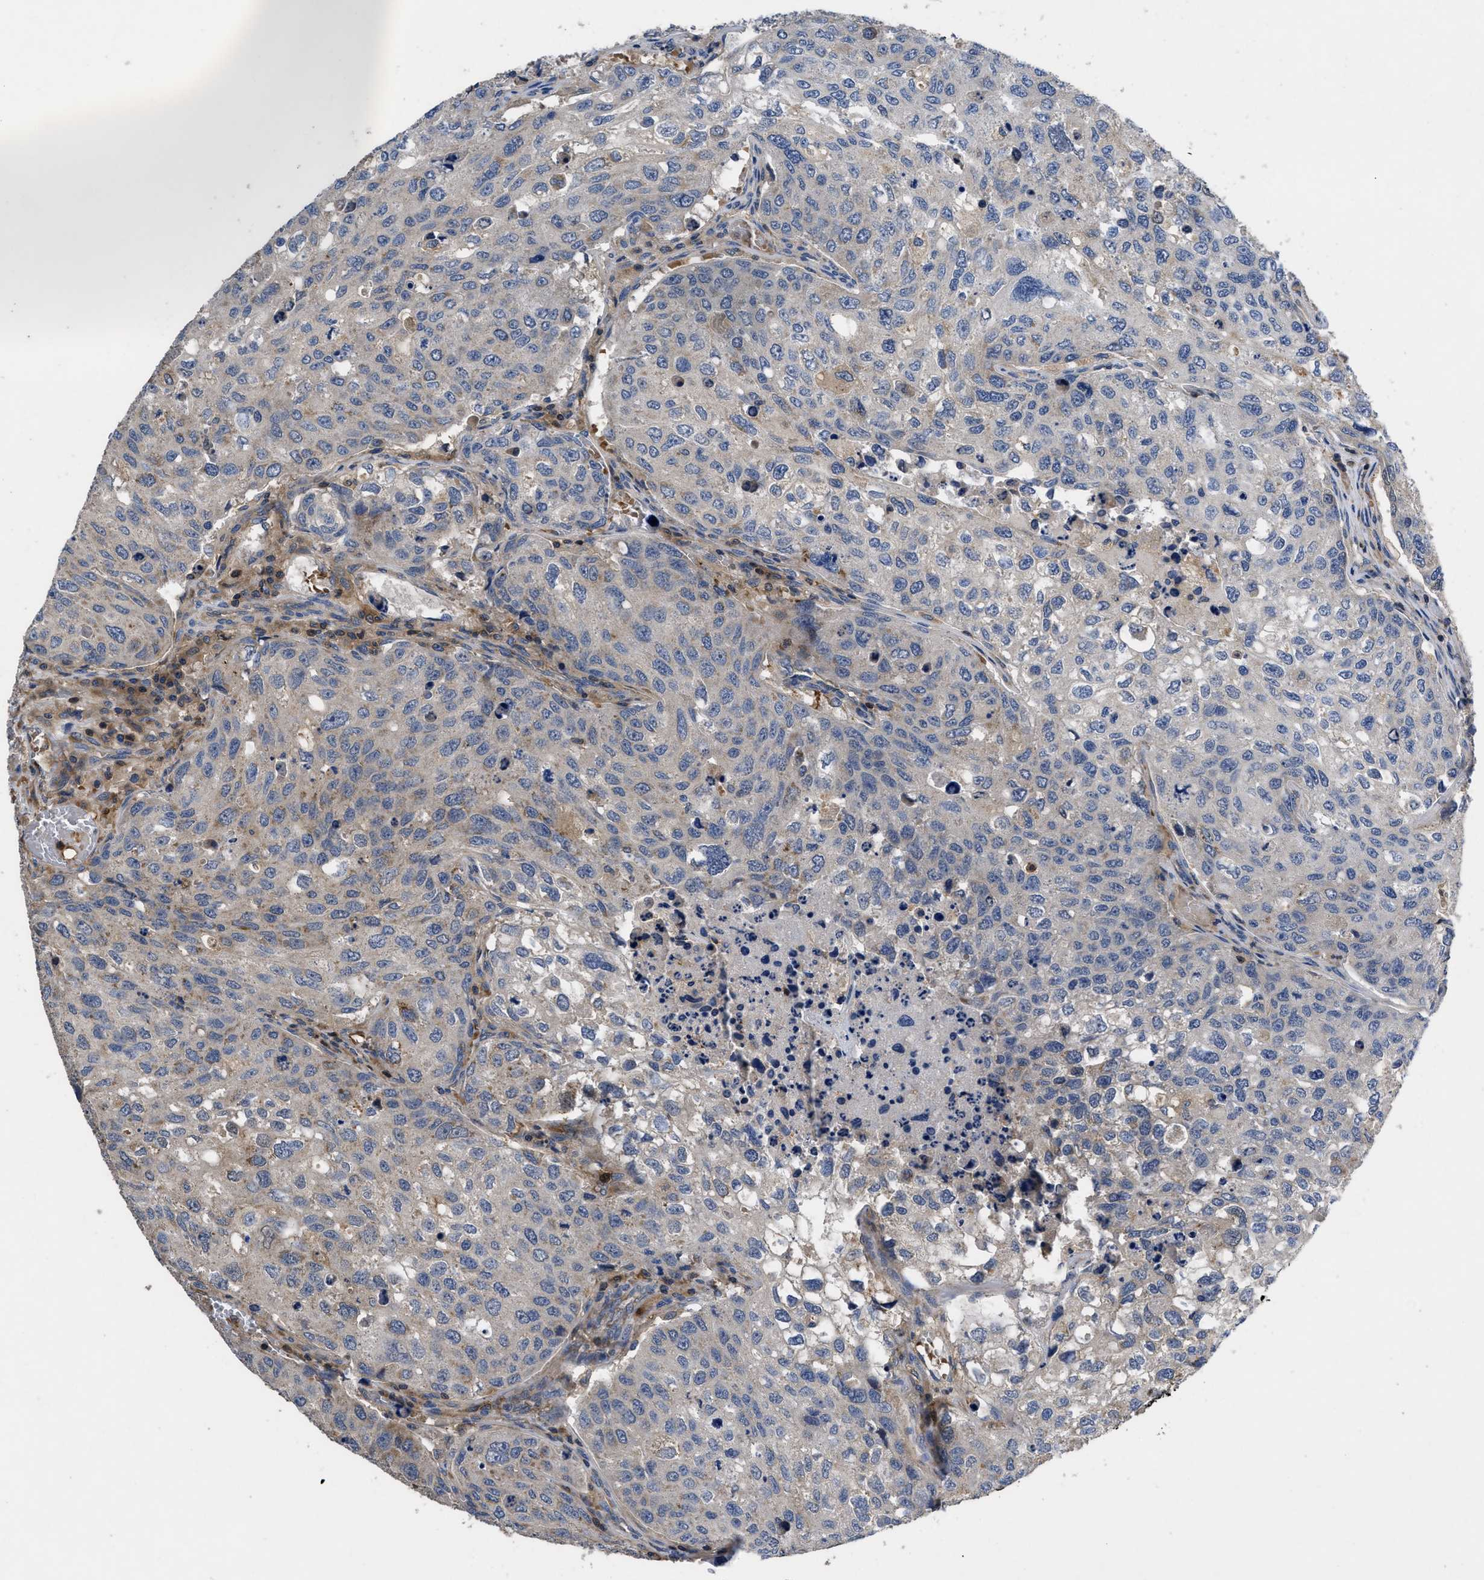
{"staining": {"intensity": "weak", "quantity": "<25%", "location": "cytoplasmic/membranous"}, "tissue": "urothelial cancer", "cell_type": "Tumor cells", "image_type": "cancer", "snomed": [{"axis": "morphology", "description": "Urothelial carcinoma, High grade"}, {"axis": "topography", "description": "Lymph node"}, {"axis": "topography", "description": "Urinary bladder"}], "caption": "IHC image of human urothelial carcinoma (high-grade) stained for a protein (brown), which reveals no expression in tumor cells.", "gene": "YBEY", "patient": {"sex": "male", "age": 51}}